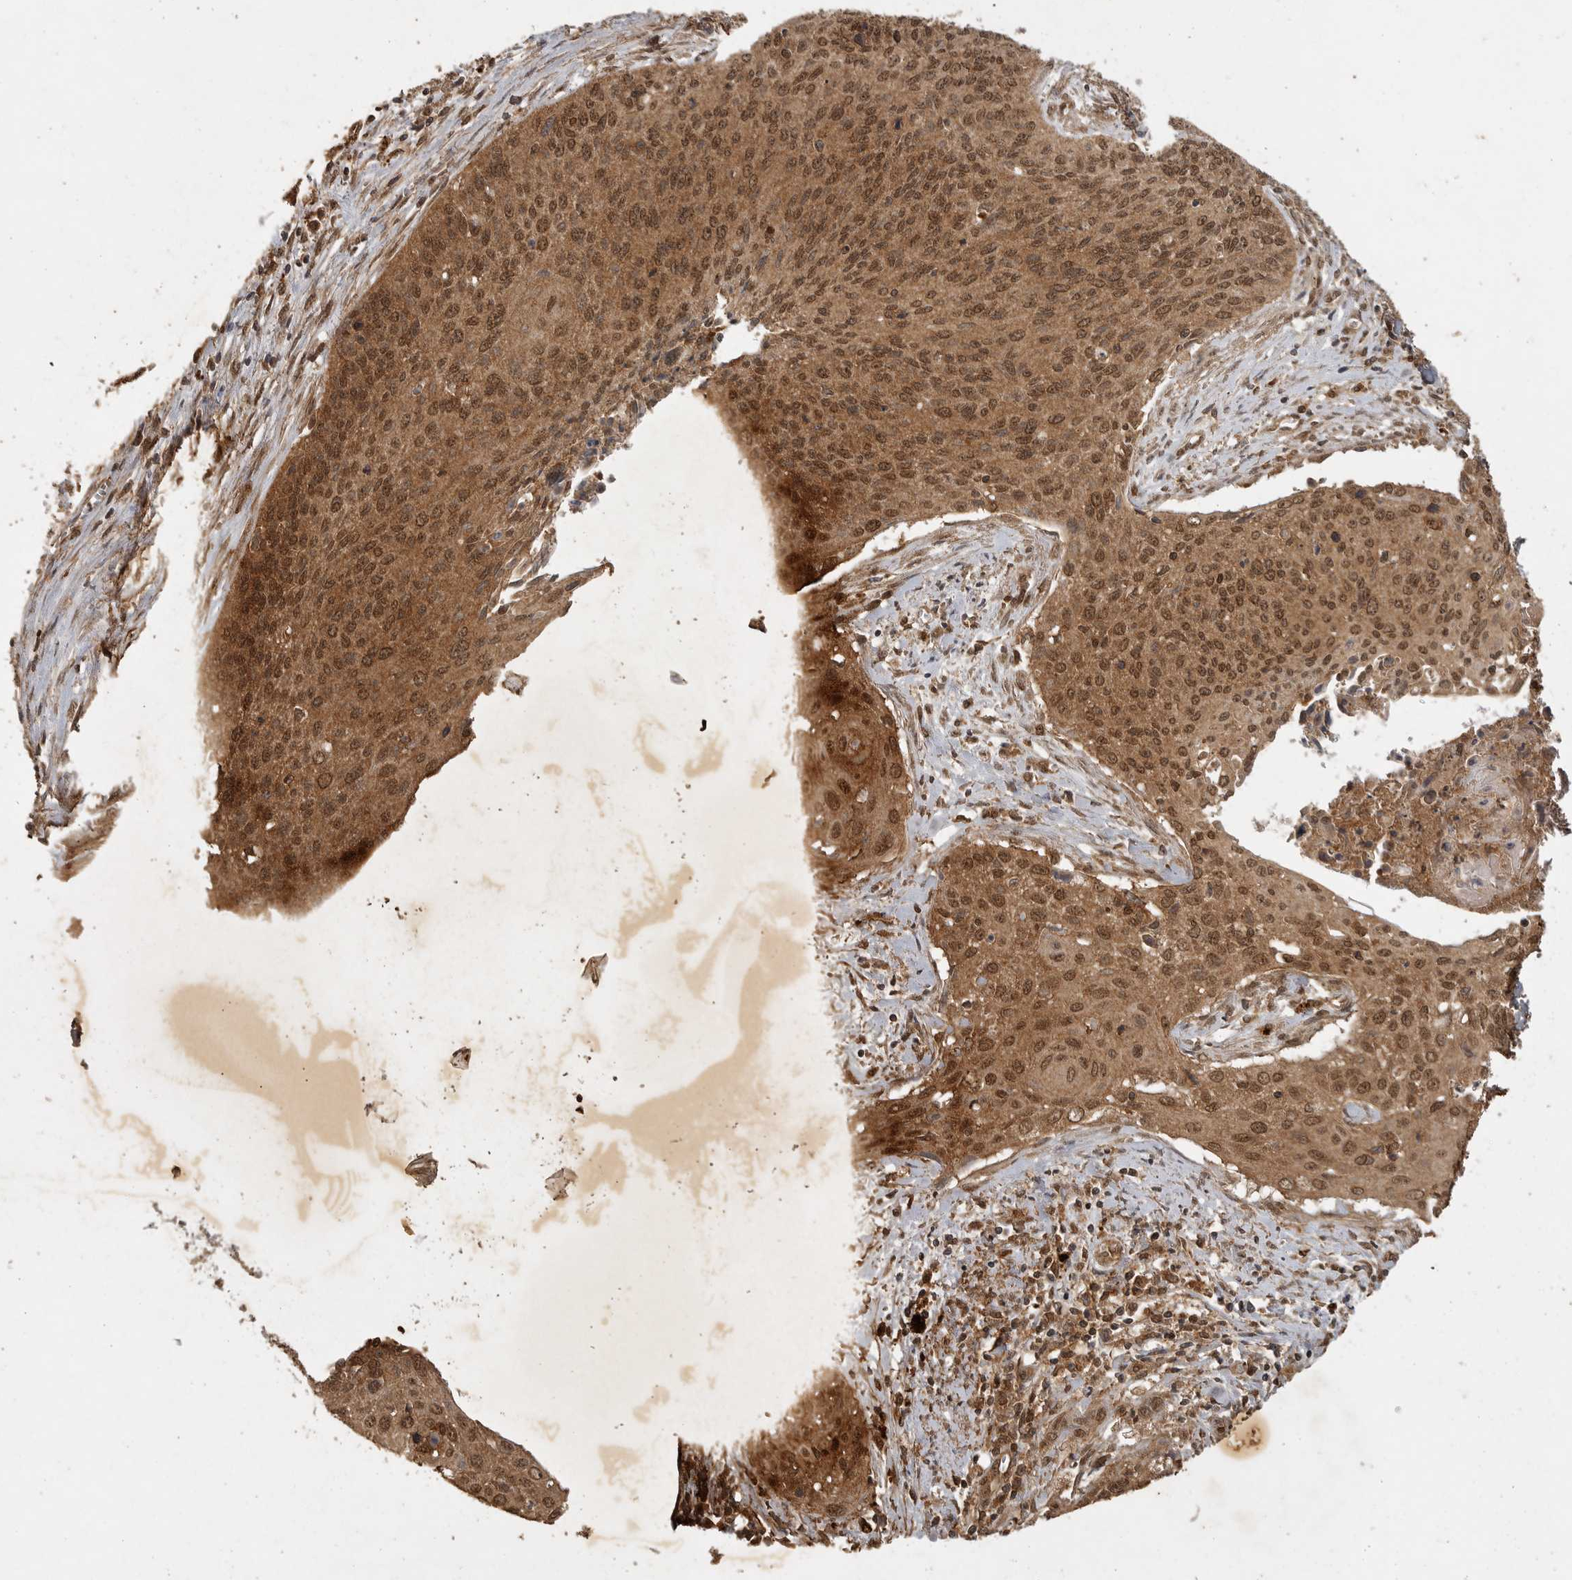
{"staining": {"intensity": "moderate", "quantity": ">75%", "location": "cytoplasmic/membranous,nuclear"}, "tissue": "cervical cancer", "cell_type": "Tumor cells", "image_type": "cancer", "snomed": [{"axis": "morphology", "description": "Squamous cell carcinoma, NOS"}, {"axis": "topography", "description": "Cervix"}], "caption": "IHC photomicrograph of cervical cancer (squamous cell carcinoma) stained for a protein (brown), which demonstrates medium levels of moderate cytoplasmic/membranous and nuclear positivity in approximately >75% of tumor cells.", "gene": "ICOSLG", "patient": {"sex": "female", "age": 55}}